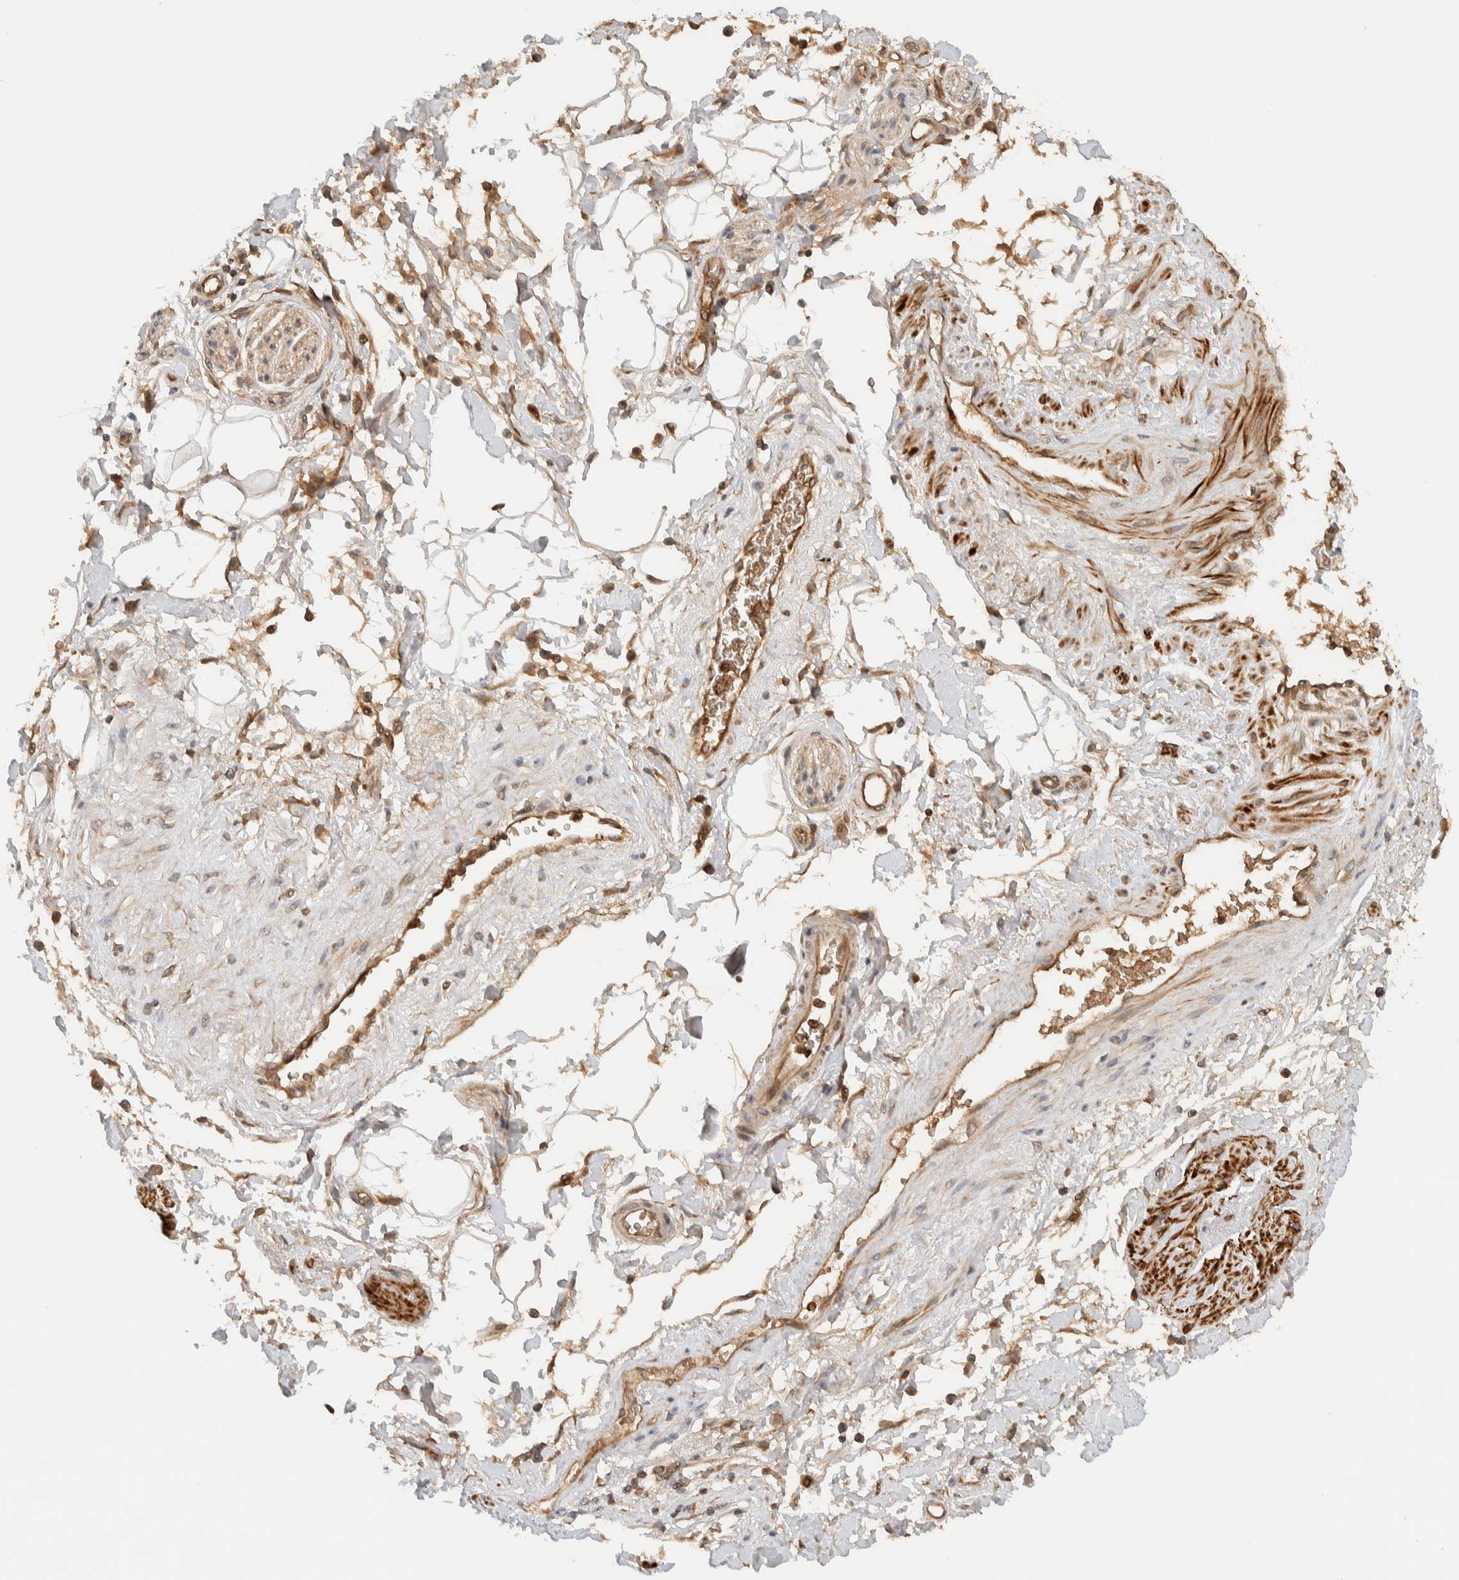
{"staining": {"intensity": "negative", "quantity": "none", "location": "none"}, "tissue": "adipose tissue", "cell_type": "Adipocytes", "image_type": "normal", "snomed": [{"axis": "morphology", "description": "Normal tissue, NOS"}, {"axis": "topography", "description": "Soft tissue"}, {"axis": "topography", "description": "Peripheral nerve tissue"}], "caption": "Immunohistochemistry of unremarkable adipose tissue exhibits no expression in adipocytes.", "gene": "TTI2", "patient": {"sex": "female", "age": 71}}